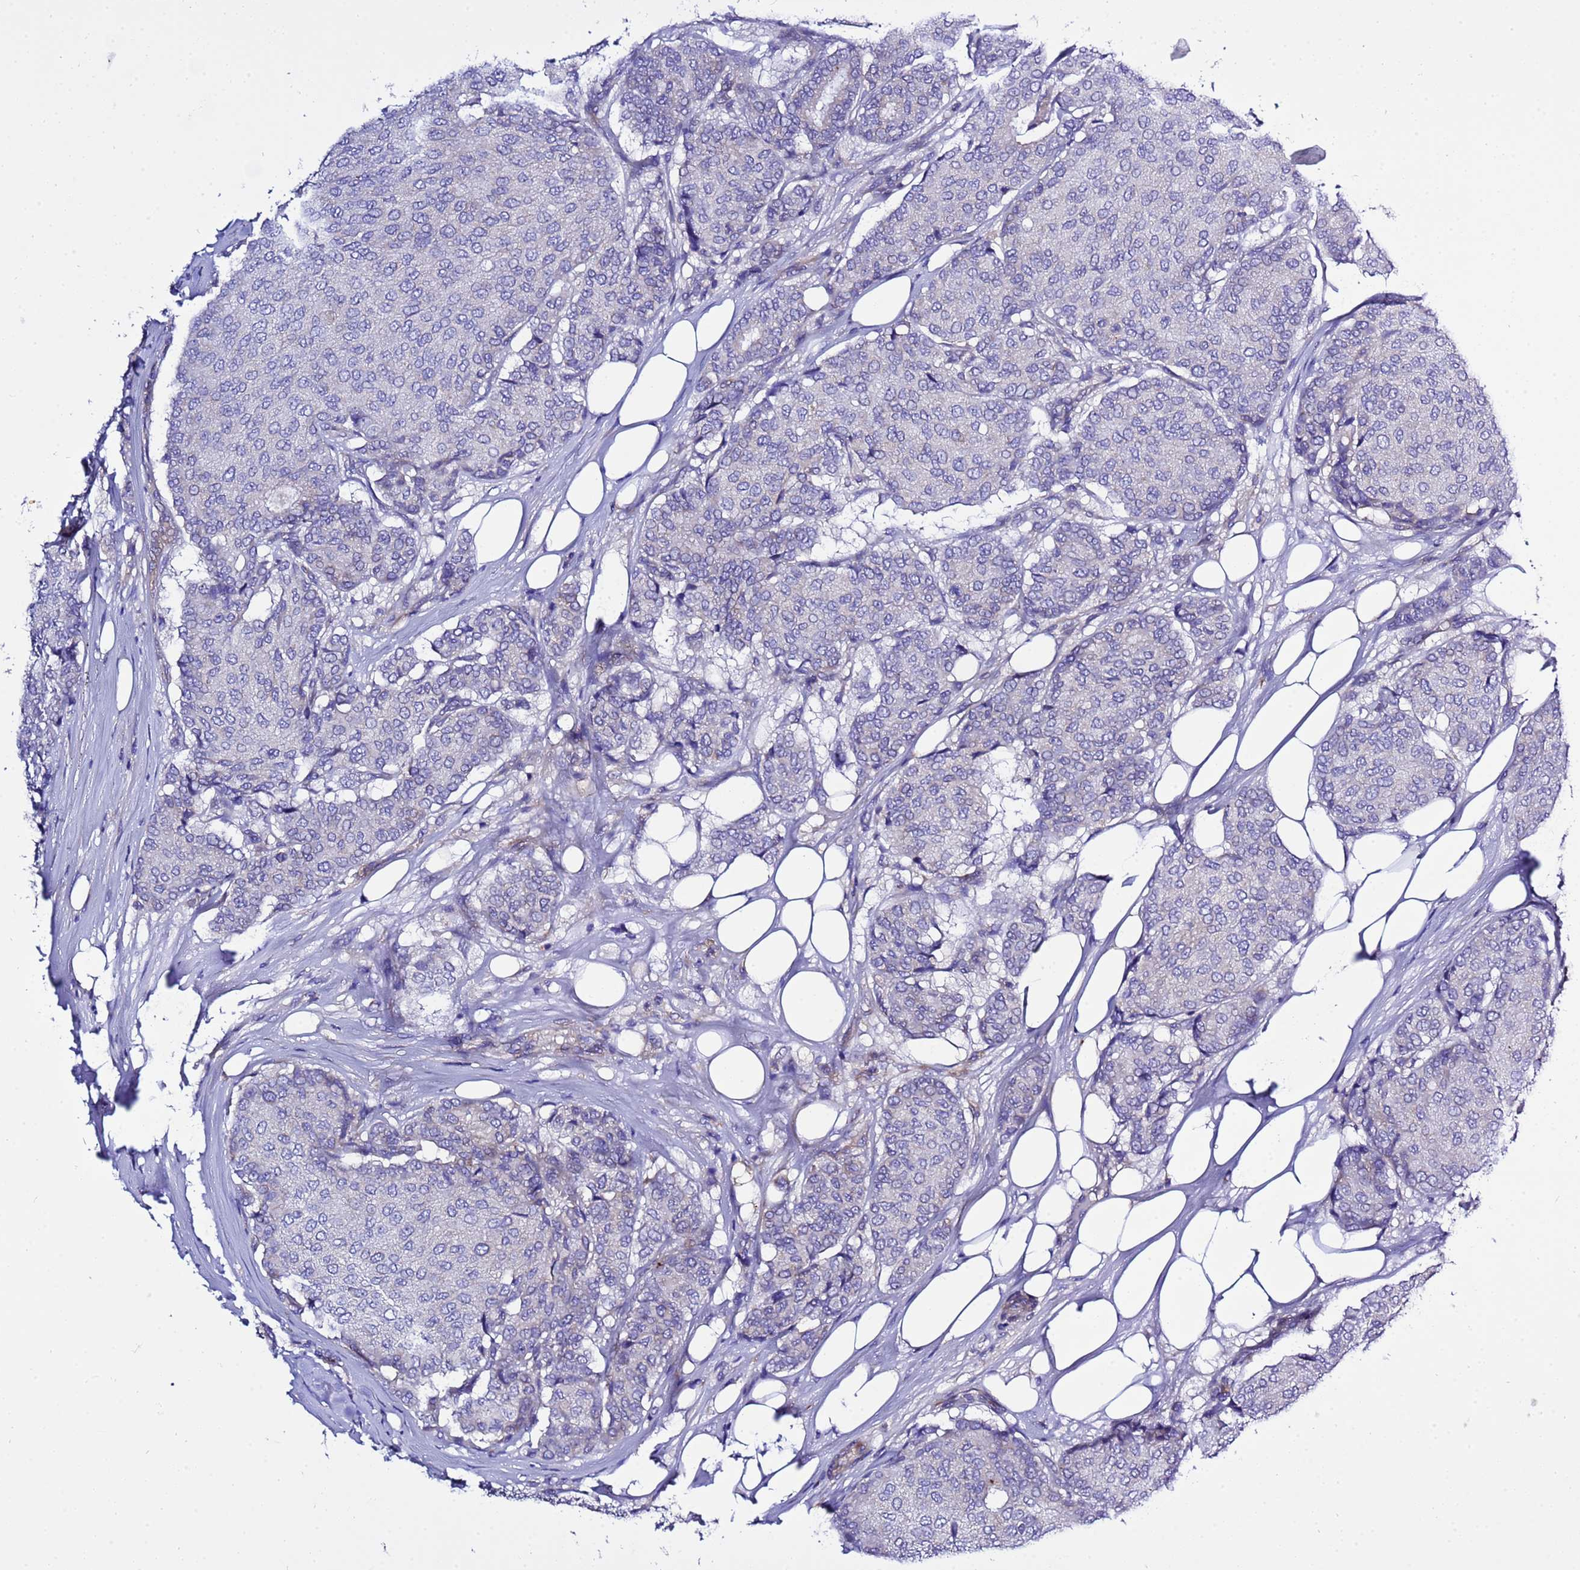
{"staining": {"intensity": "negative", "quantity": "none", "location": "none"}, "tissue": "breast cancer", "cell_type": "Tumor cells", "image_type": "cancer", "snomed": [{"axis": "morphology", "description": "Duct carcinoma"}, {"axis": "topography", "description": "Breast"}], "caption": "Immunohistochemistry histopathology image of human intraductal carcinoma (breast) stained for a protein (brown), which displays no expression in tumor cells. (Brightfield microscopy of DAB IHC at high magnification).", "gene": "KICS2", "patient": {"sex": "female", "age": 75}}